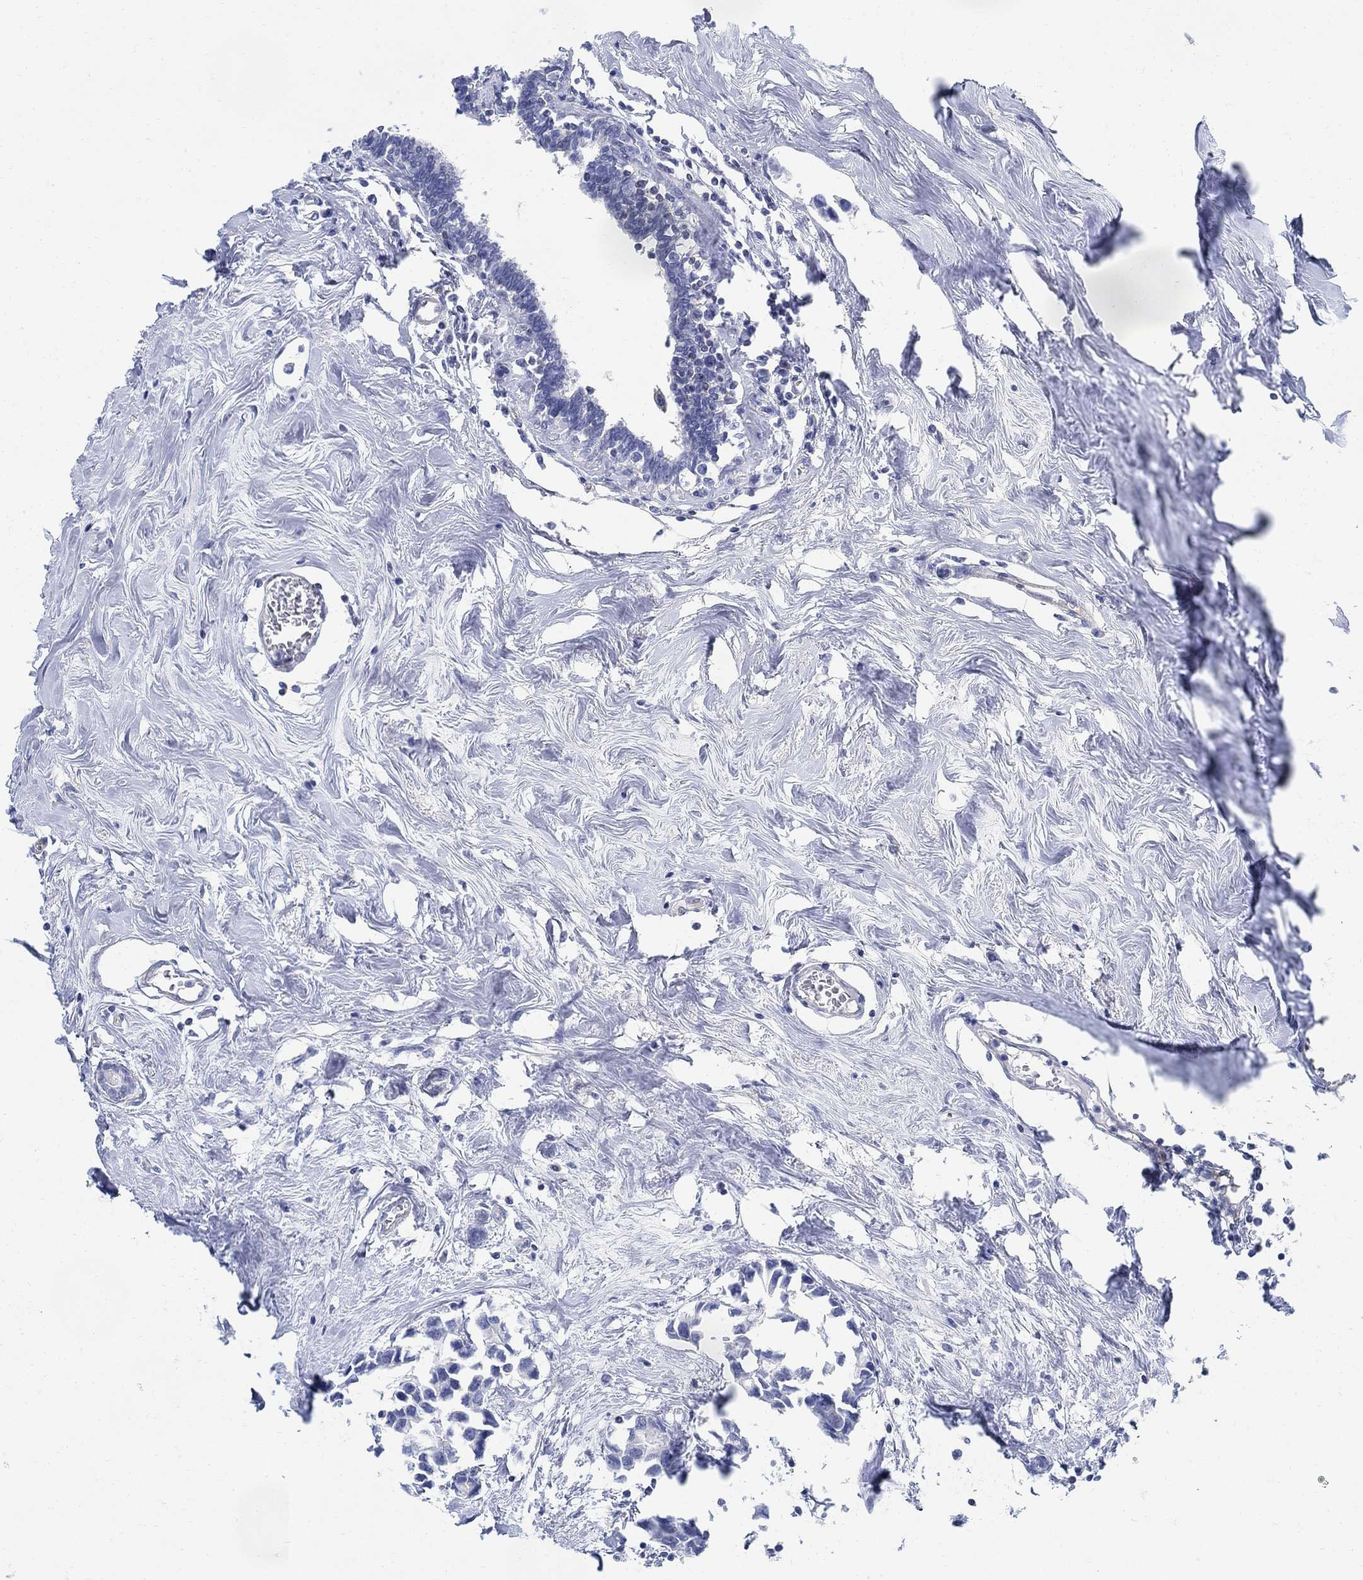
{"staining": {"intensity": "negative", "quantity": "none", "location": "none"}, "tissue": "breast cancer", "cell_type": "Tumor cells", "image_type": "cancer", "snomed": [{"axis": "morphology", "description": "Duct carcinoma"}, {"axis": "topography", "description": "Breast"}], "caption": "Tumor cells are negative for protein expression in human breast cancer.", "gene": "PHF21B", "patient": {"sex": "female", "age": 85}}